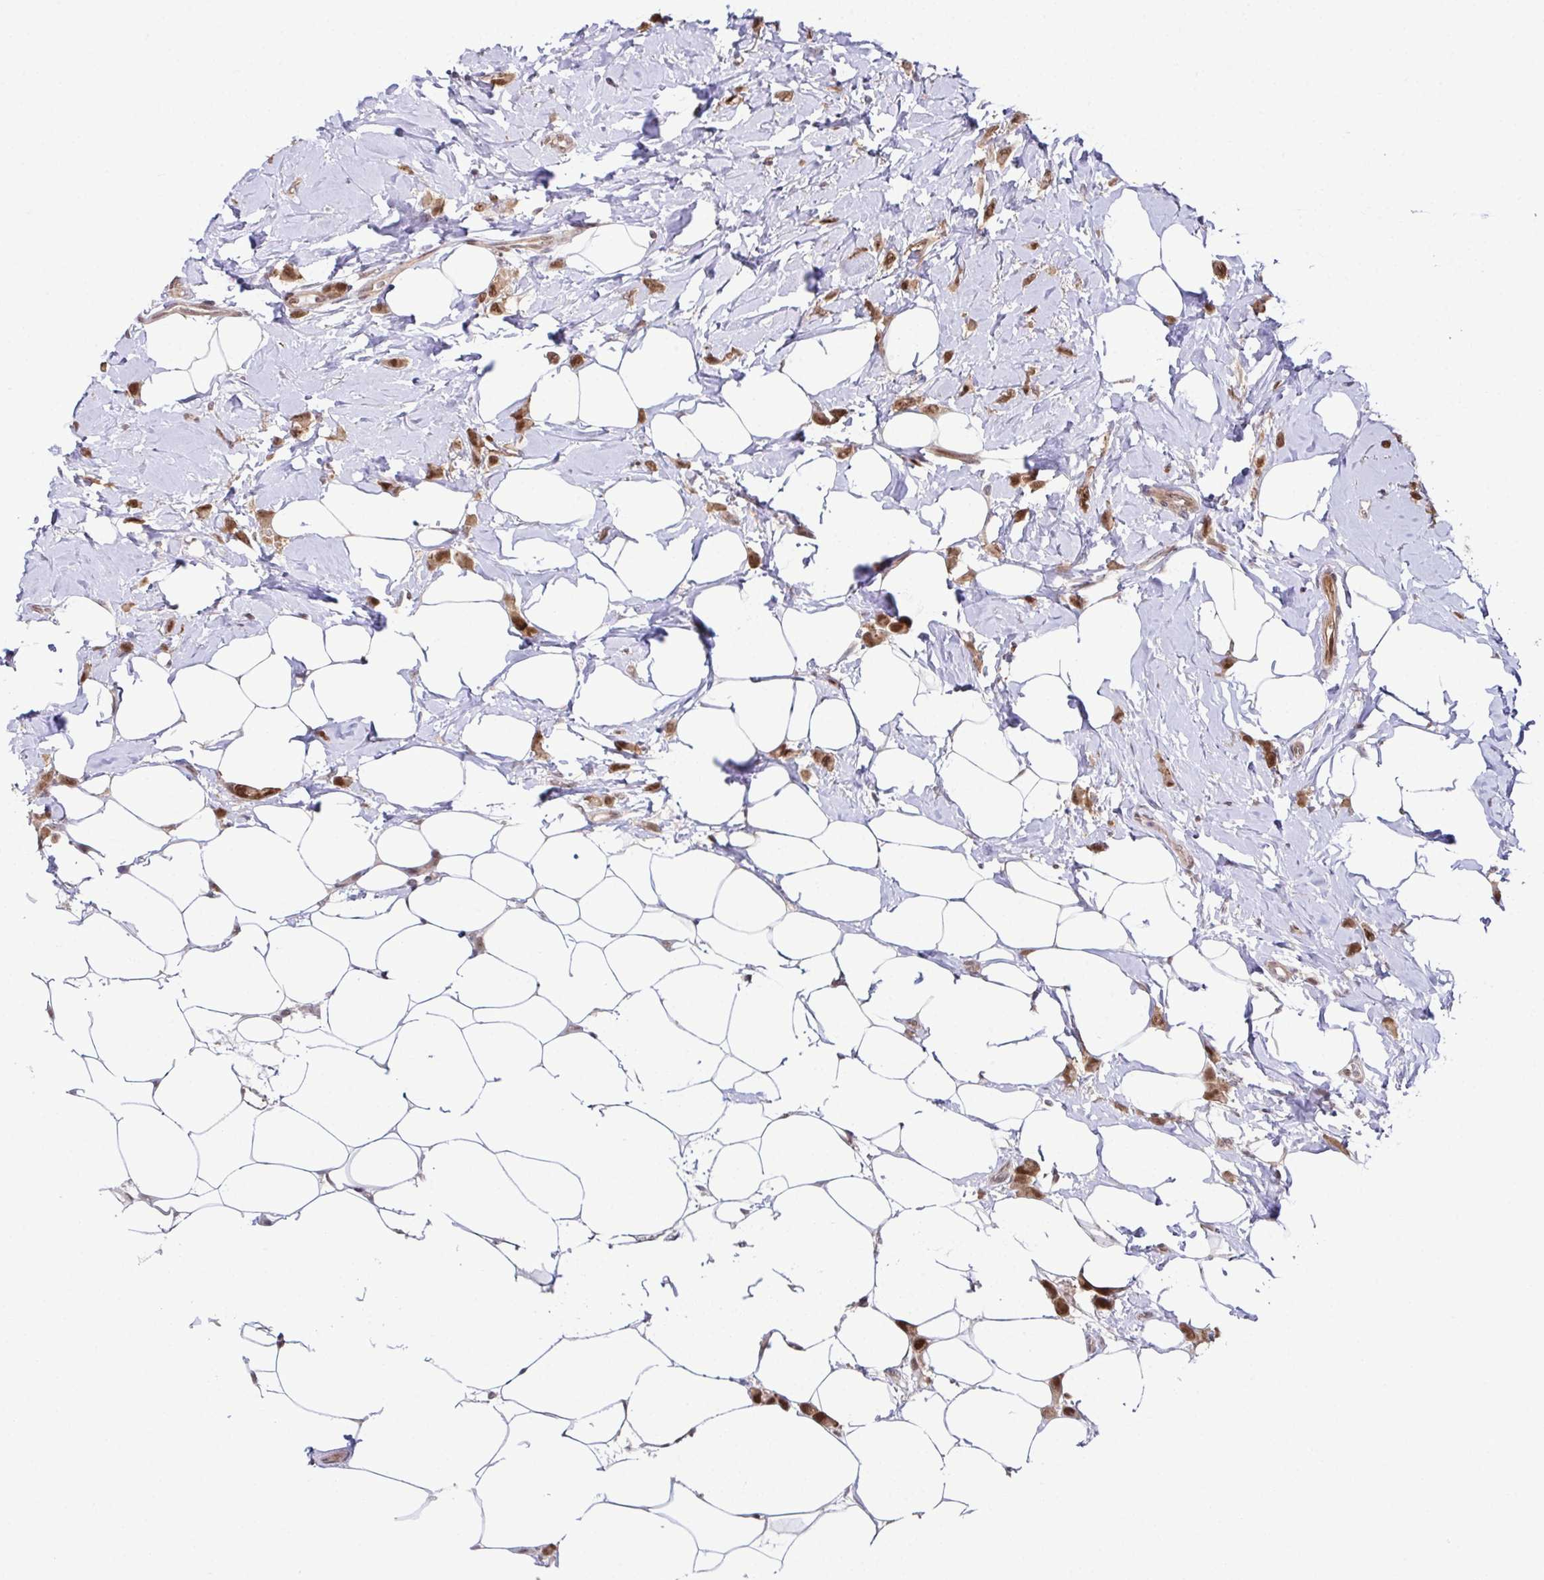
{"staining": {"intensity": "moderate", "quantity": ">75%", "location": "cytoplasmic/membranous,nuclear"}, "tissue": "breast cancer", "cell_type": "Tumor cells", "image_type": "cancer", "snomed": [{"axis": "morphology", "description": "Lobular carcinoma"}, {"axis": "topography", "description": "Breast"}], "caption": "Immunohistochemical staining of lobular carcinoma (breast) reveals moderate cytoplasmic/membranous and nuclear protein positivity in approximately >75% of tumor cells.", "gene": "DNAJB1", "patient": {"sex": "female", "age": 66}}